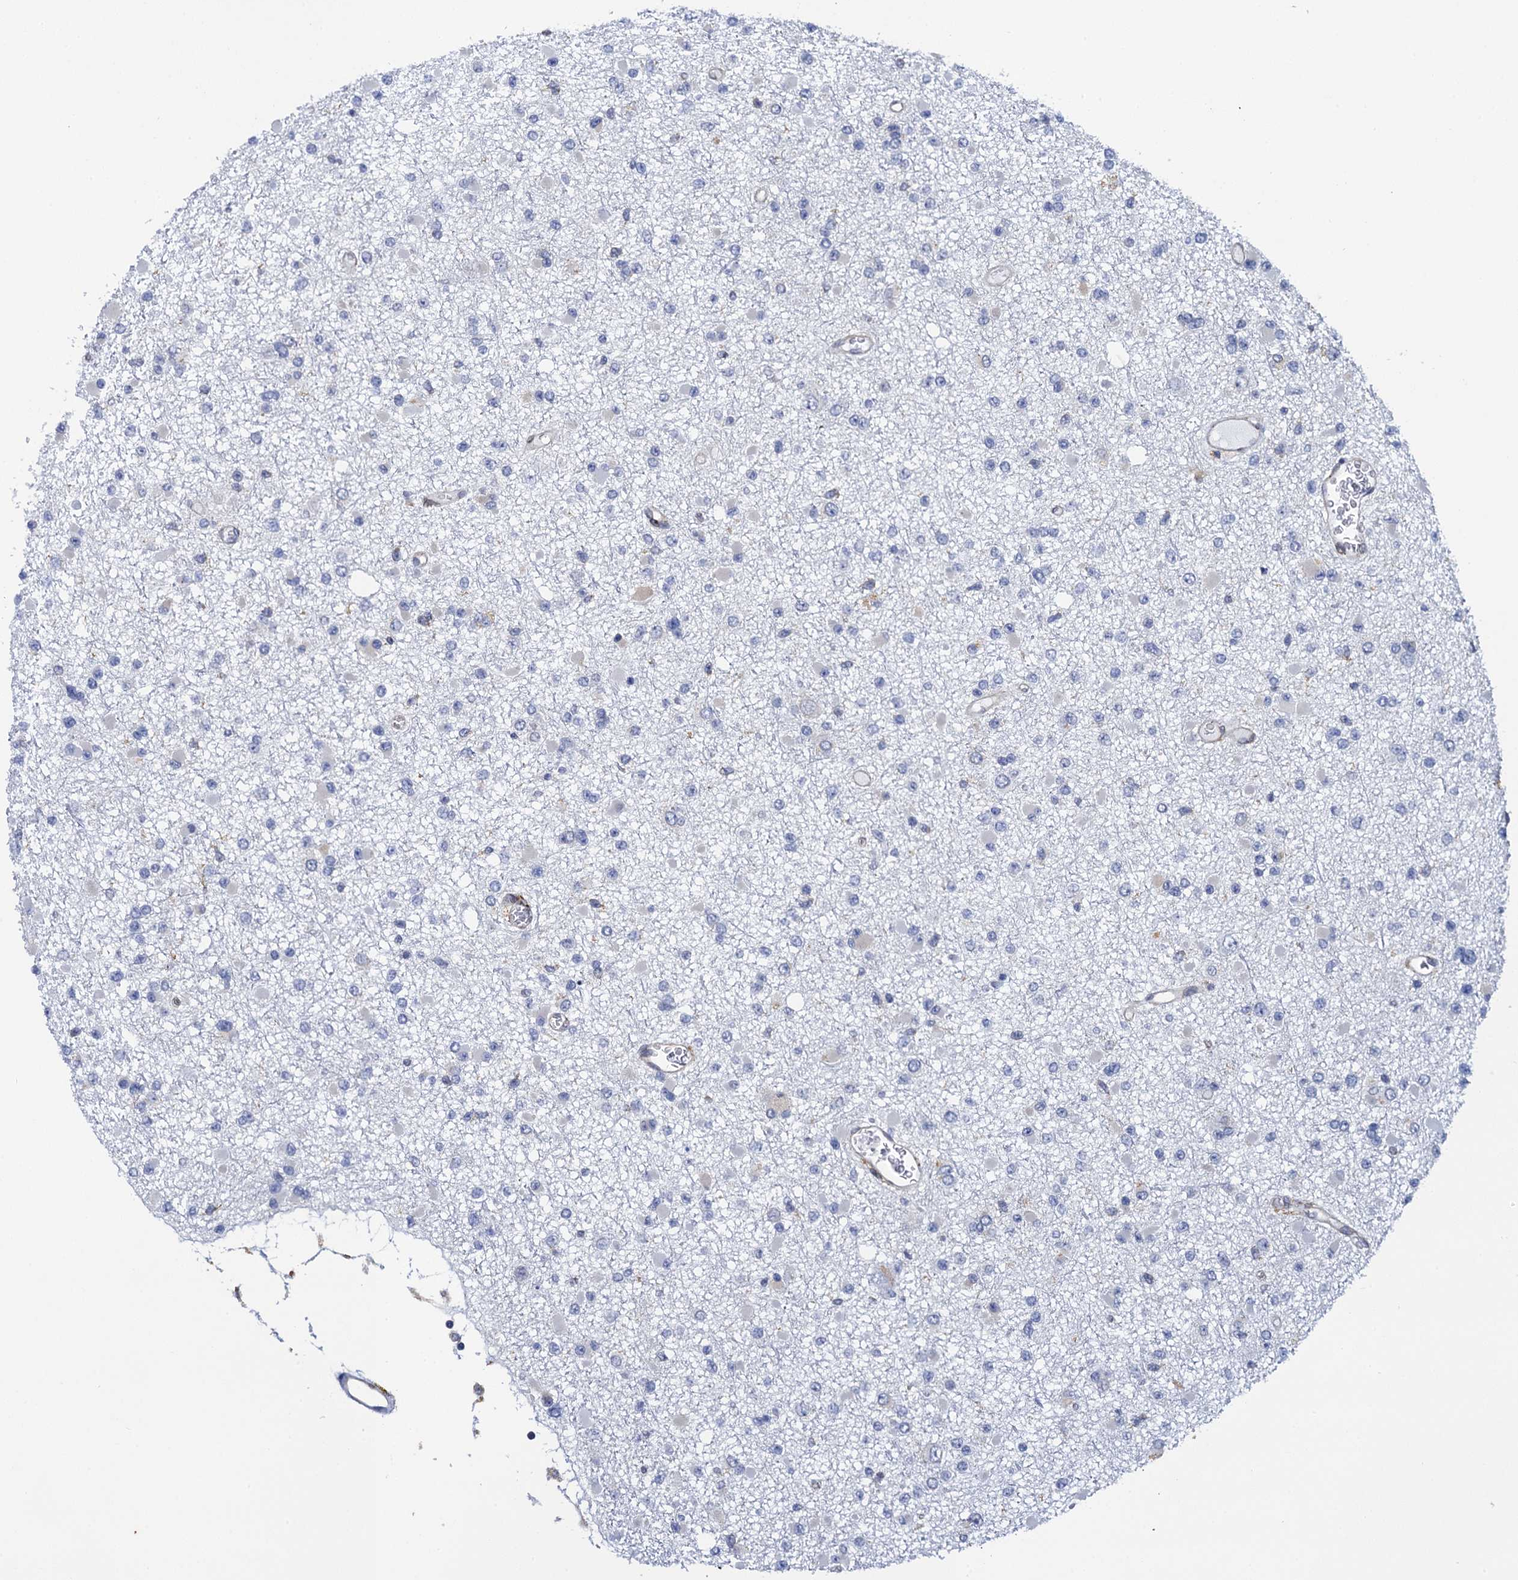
{"staining": {"intensity": "negative", "quantity": "none", "location": "none"}, "tissue": "glioma", "cell_type": "Tumor cells", "image_type": "cancer", "snomed": [{"axis": "morphology", "description": "Glioma, malignant, Low grade"}, {"axis": "topography", "description": "Brain"}], "caption": "The photomicrograph reveals no significant staining in tumor cells of glioma.", "gene": "POGLUT3", "patient": {"sex": "female", "age": 22}}